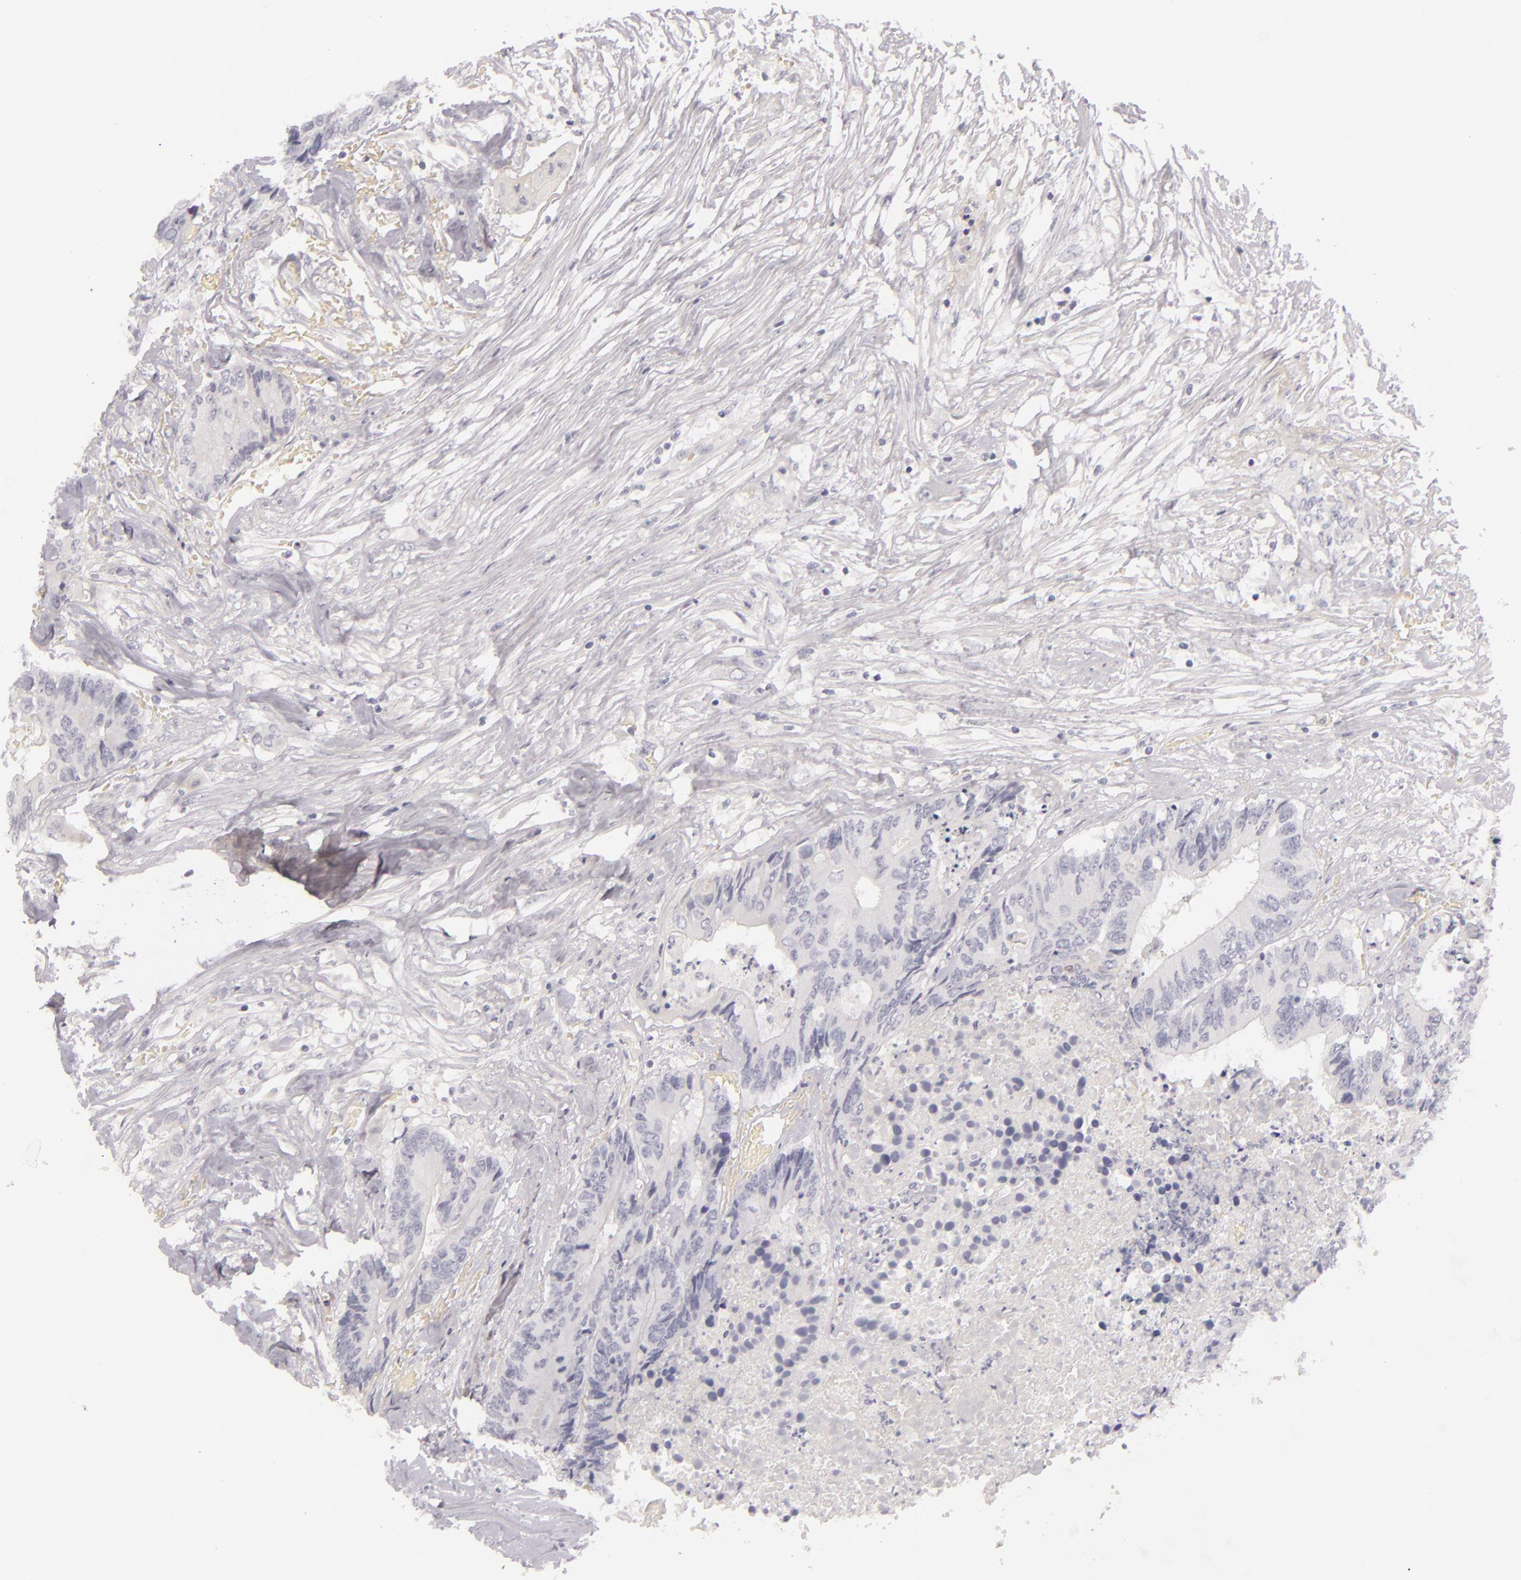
{"staining": {"intensity": "negative", "quantity": "none", "location": "none"}, "tissue": "colorectal cancer", "cell_type": "Tumor cells", "image_type": "cancer", "snomed": [{"axis": "morphology", "description": "Adenocarcinoma, NOS"}, {"axis": "topography", "description": "Rectum"}], "caption": "Tumor cells show no significant protein staining in colorectal cancer (adenocarcinoma).", "gene": "FABP1", "patient": {"sex": "male", "age": 55}}